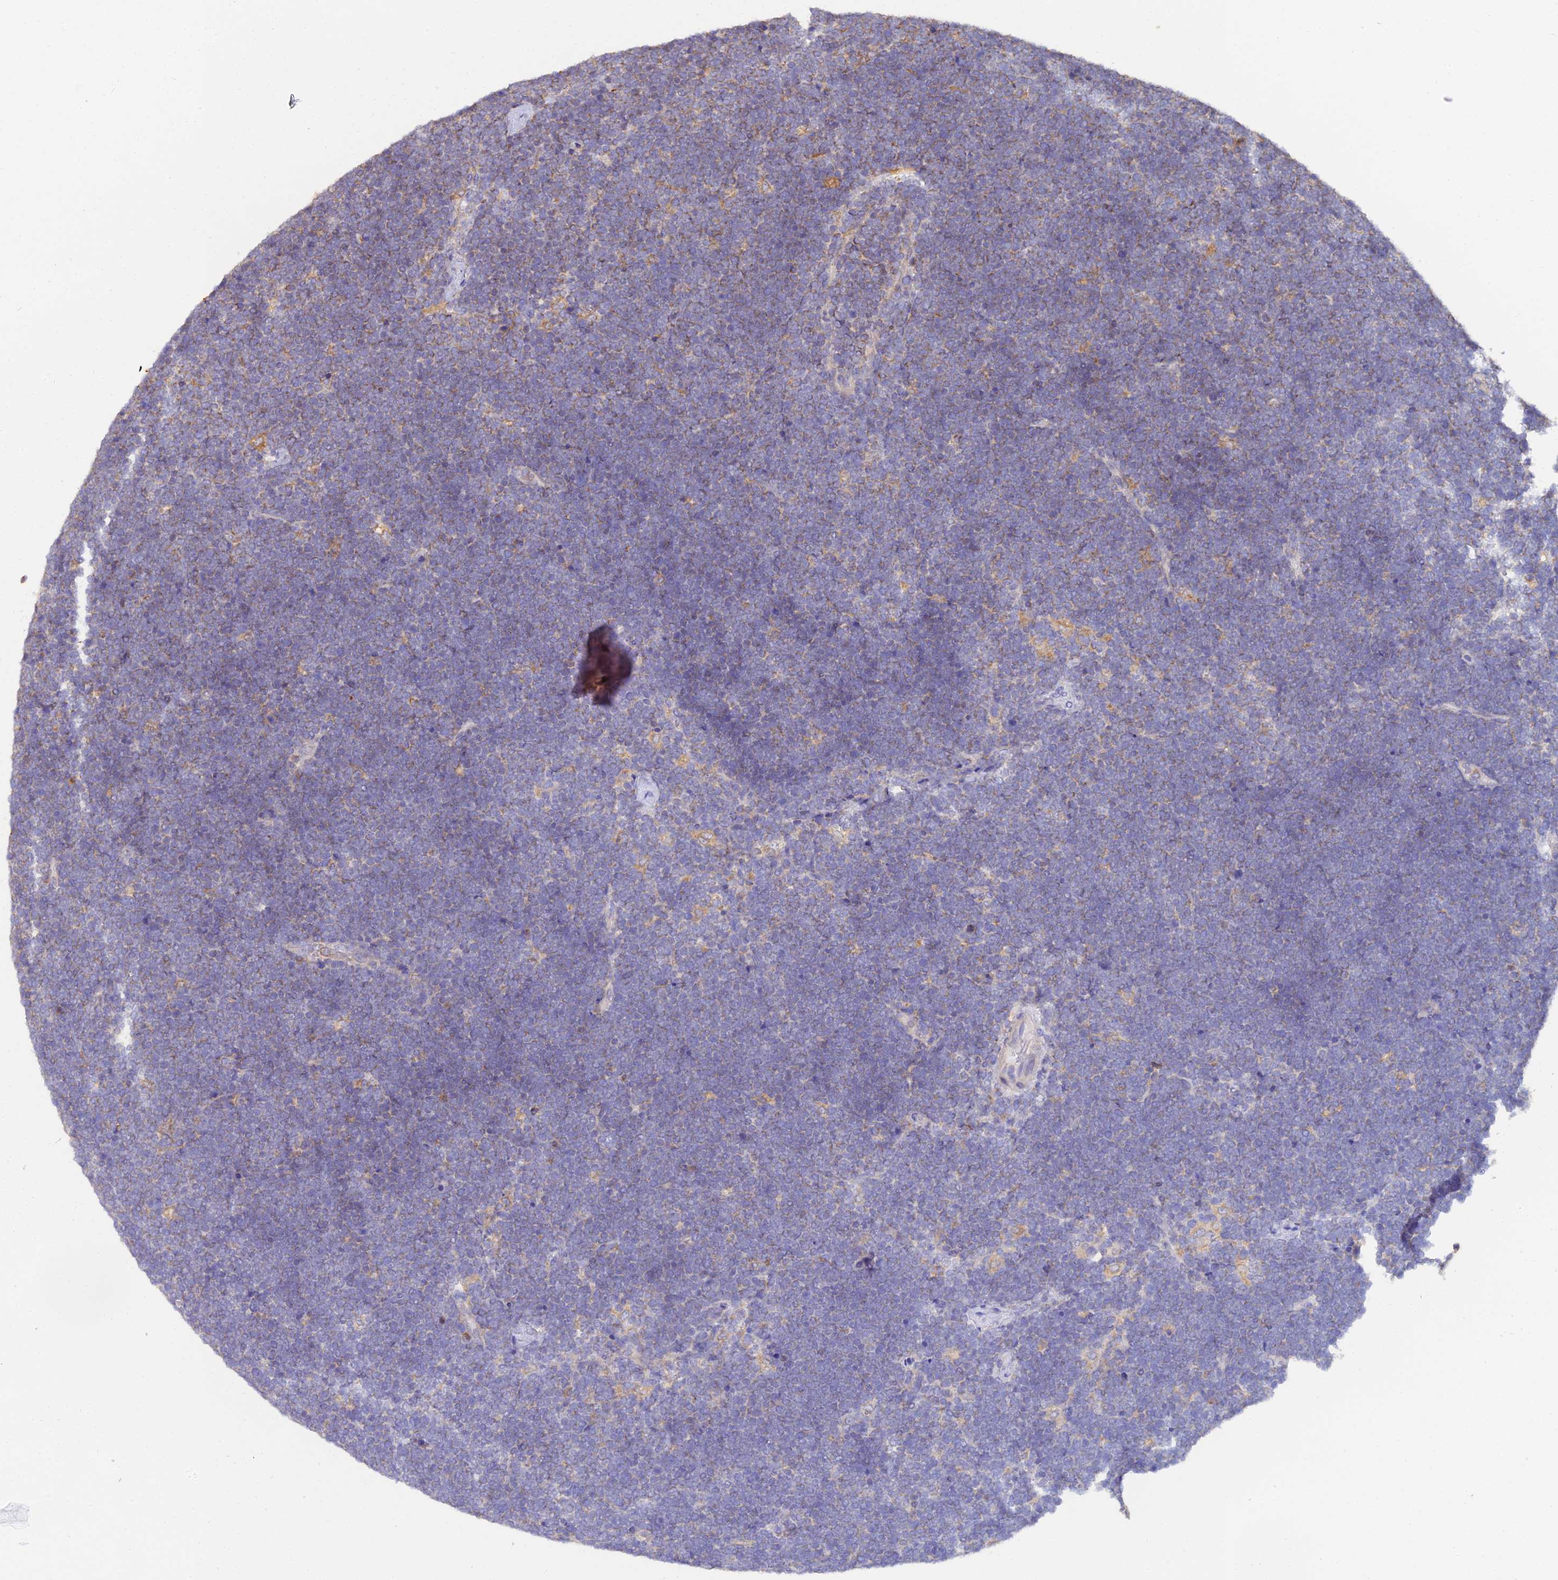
{"staining": {"intensity": "moderate", "quantity": "<25%", "location": "cytoplasmic/membranous"}, "tissue": "lymphoma", "cell_type": "Tumor cells", "image_type": "cancer", "snomed": [{"axis": "morphology", "description": "Malignant lymphoma, non-Hodgkin's type, High grade"}, {"axis": "topography", "description": "Lymph node"}], "caption": "Human high-grade malignant lymphoma, non-Hodgkin's type stained with a protein marker exhibits moderate staining in tumor cells.", "gene": "ARL8B", "patient": {"sex": "male", "age": 13}}